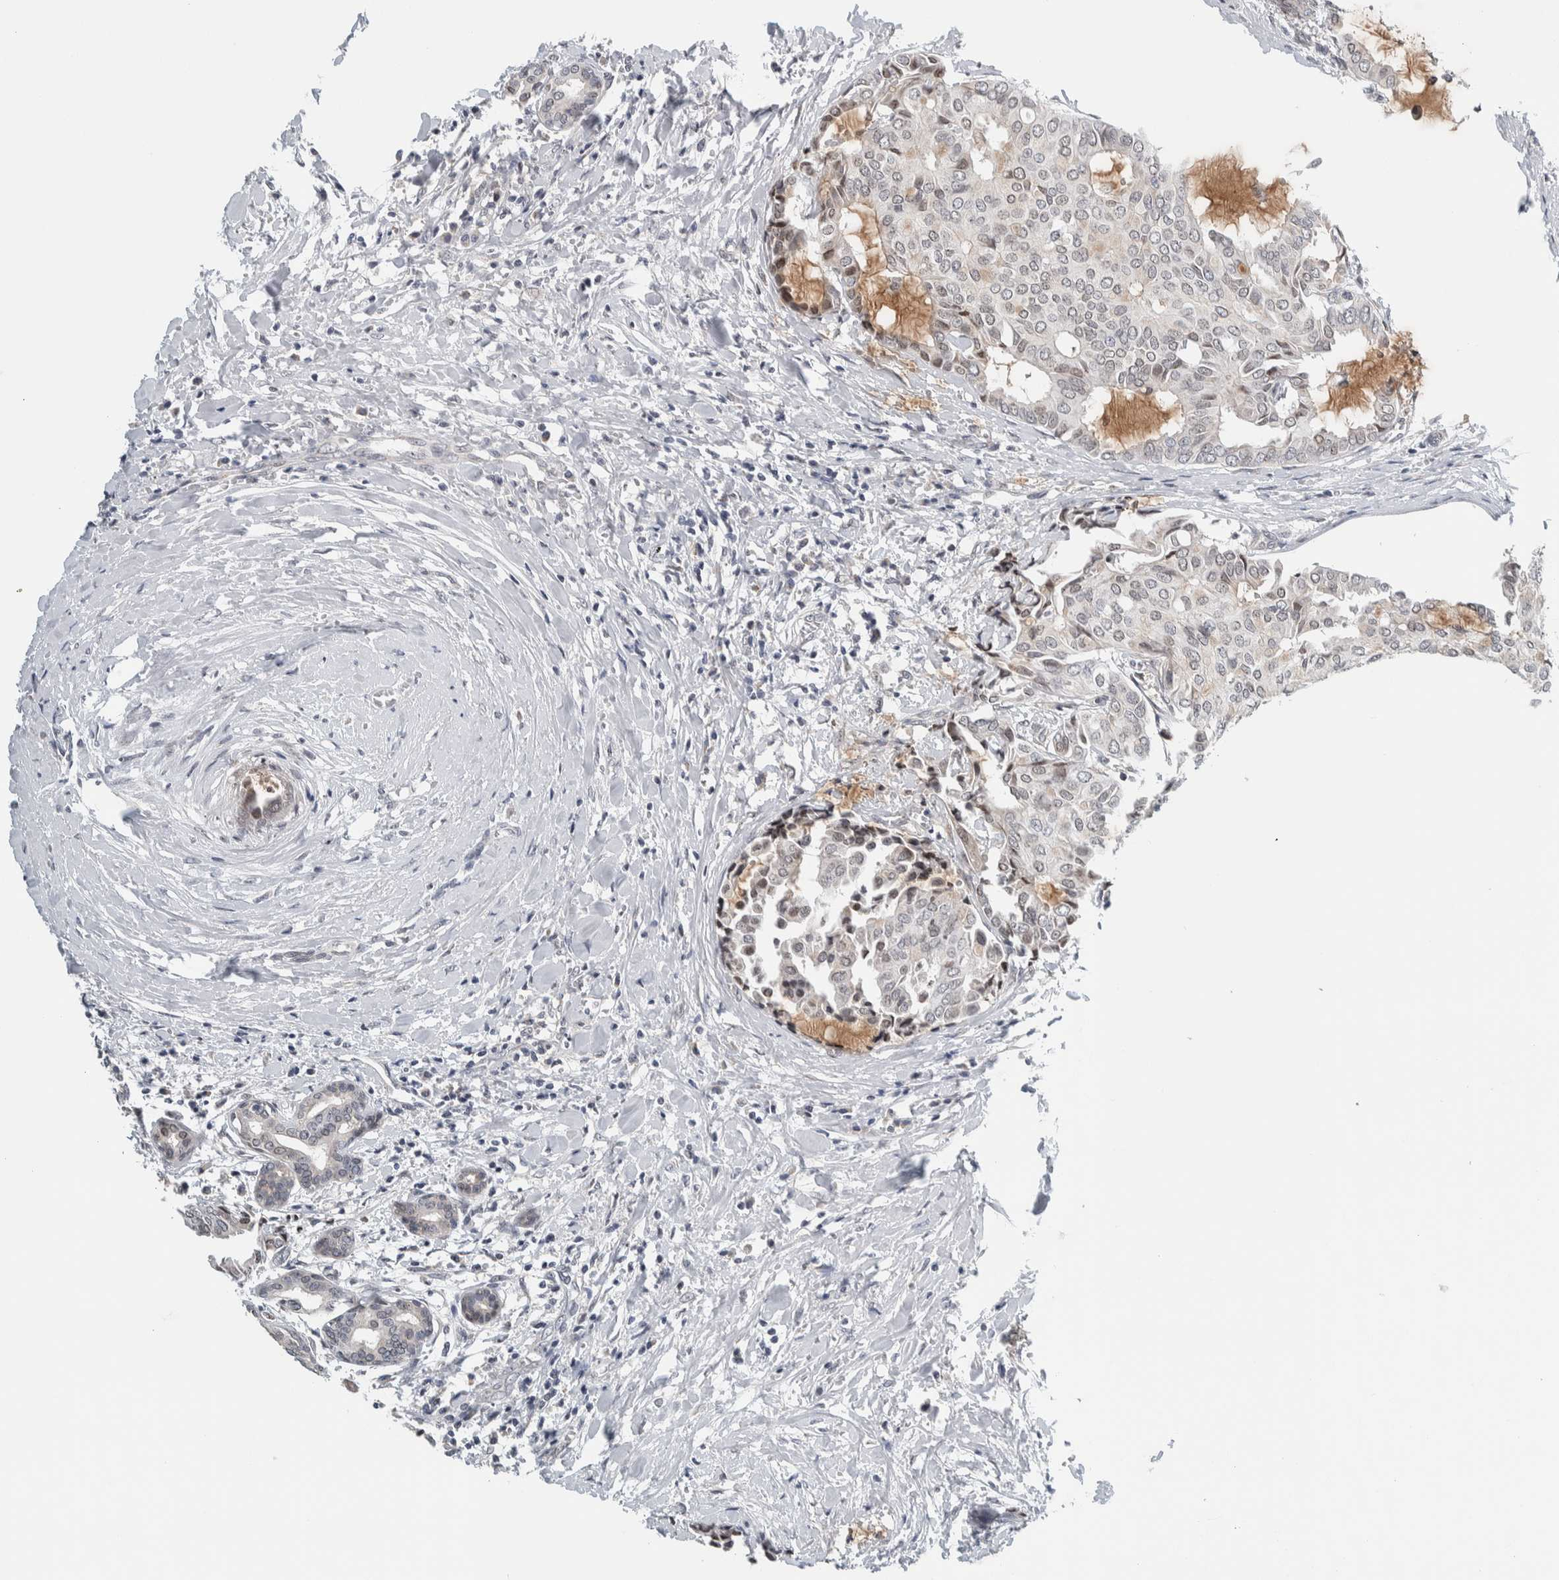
{"staining": {"intensity": "negative", "quantity": "none", "location": "none"}, "tissue": "head and neck cancer", "cell_type": "Tumor cells", "image_type": "cancer", "snomed": [{"axis": "morphology", "description": "Adenocarcinoma, NOS"}, {"axis": "topography", "description": "Salivary gland"}, {"axis": "topography", "description": "Head-Neck"}], "caption": "Head and neck cancer stained for a protein using immunohistochemistry shows no expression tumor cells.", "gene": "NEUROD1", "patient": {"sex": "female", "age": 59}}